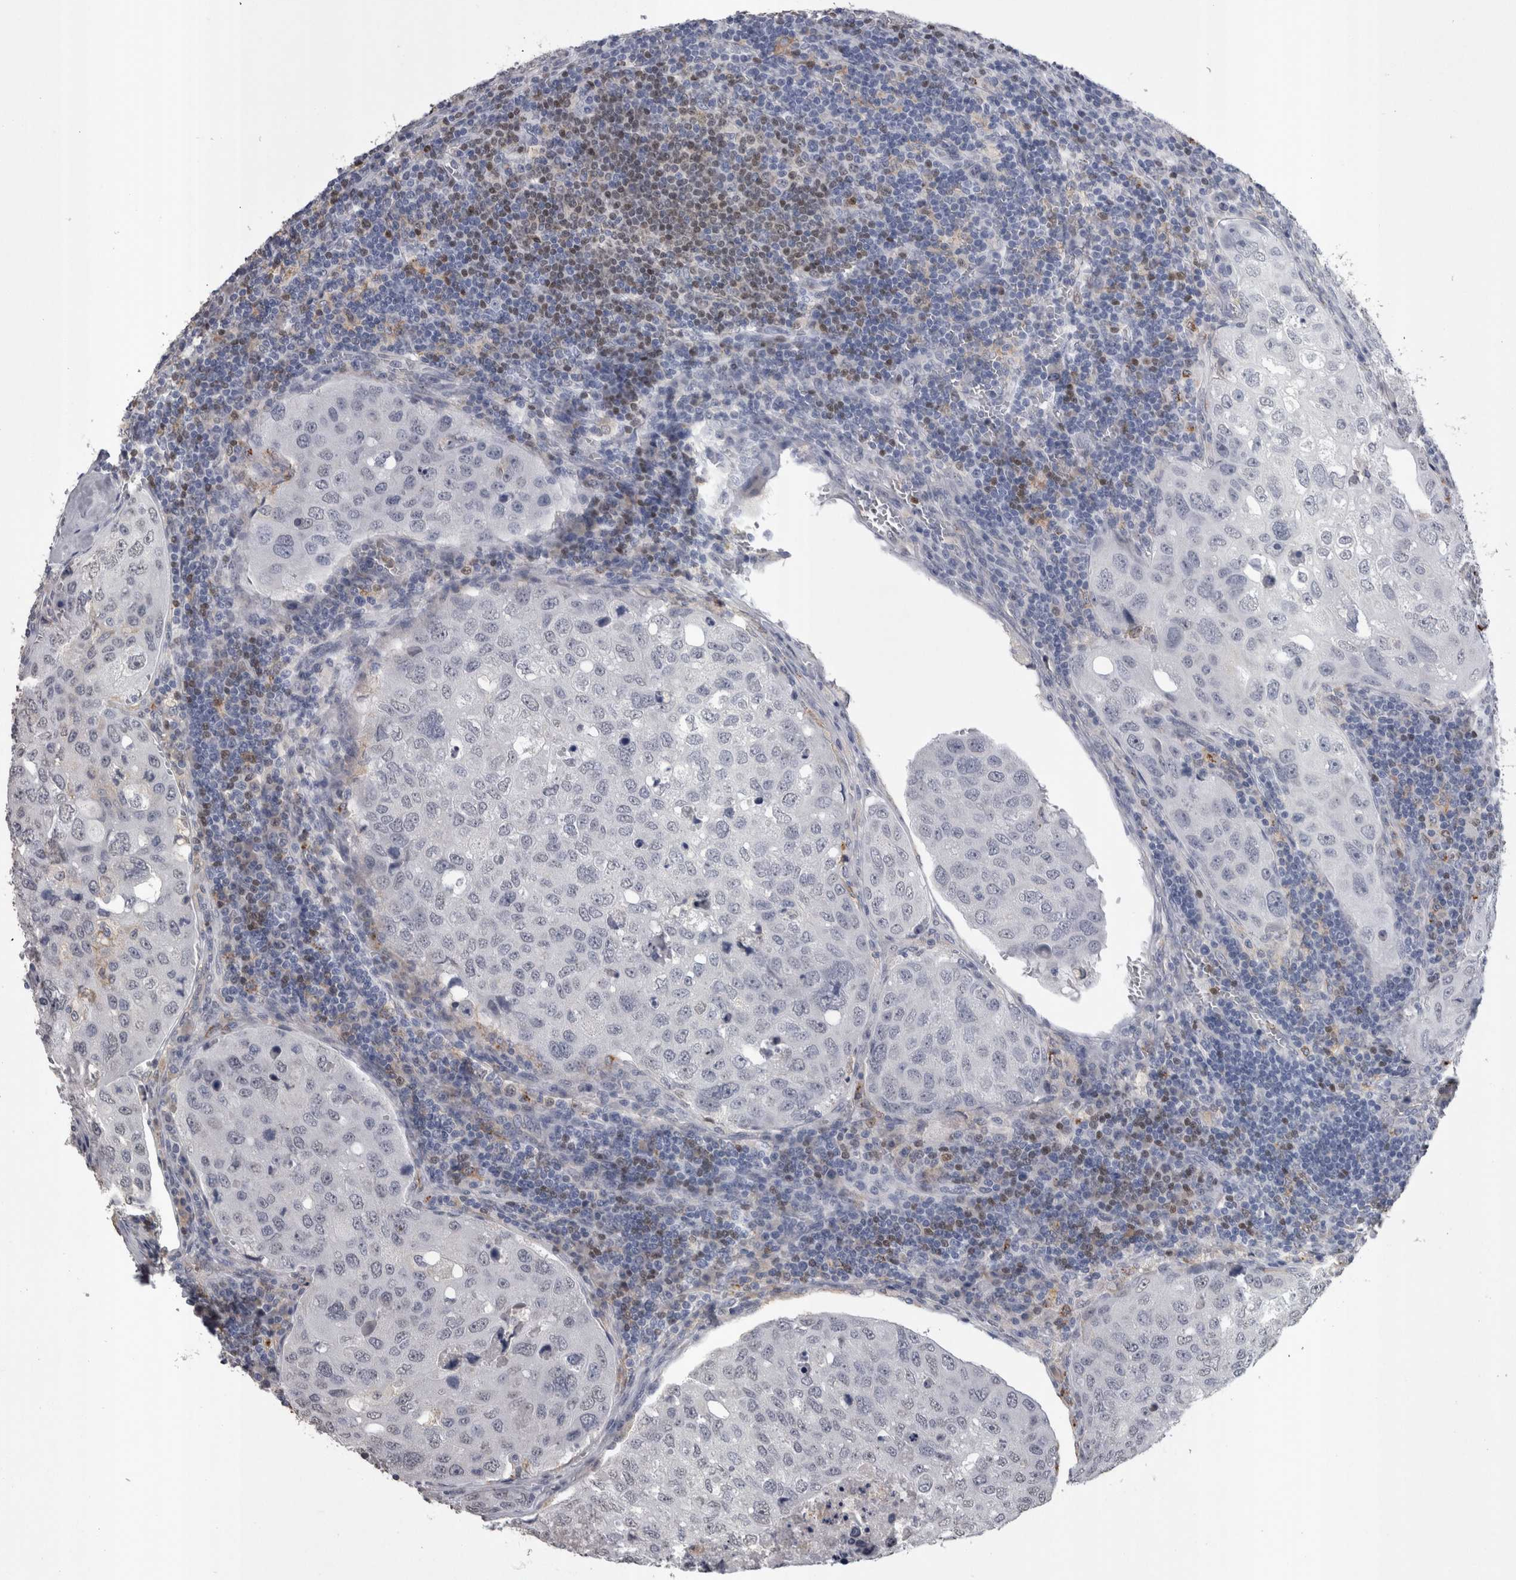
{"staining": {"intensity": "negative", "quantity": "none", "location": "none"}, "tissue": "urothelial cancer", "cell_type": "Tumor cells", "image_type": "cancer", "snomed": [{"axis": "morphology", "description": "Urothelial carcinoma, High grade"}, {"axis": "topography", "description": "Lymph node"}, {"axis": "topography", "description": "Urinary bladder"}], "caption": "Tumor cells show no significant expression in urothelial cancer.", "gene": "PAX5", "patient": {"sex": "male", "age": 51}}